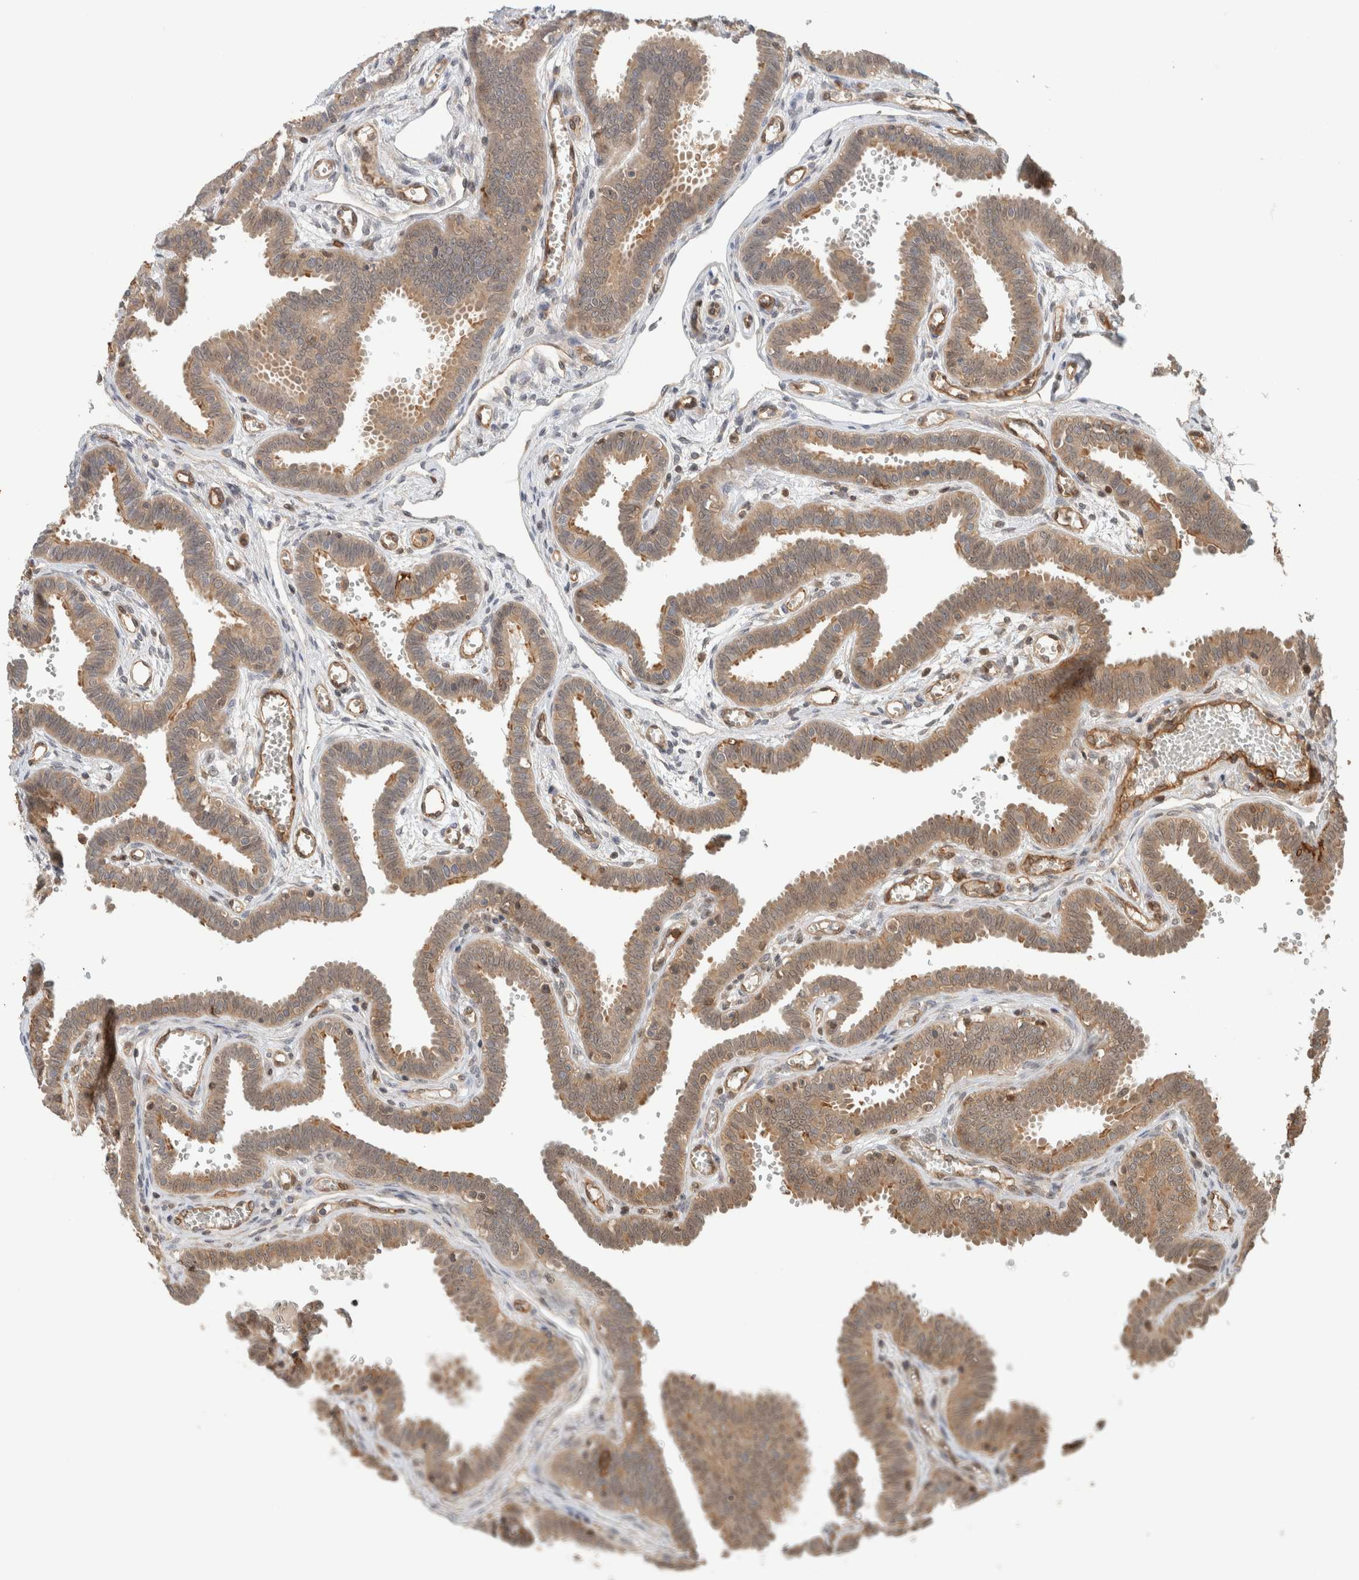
{"staining": {"intensity": "moderate", "quantity": ">75%", "location": "cytoplasmic/membranous"}, "tissue": "fallopian tube", "cell_type": "Glandular cells", "image_type": "normal", "snomed": [{"axis": "morphology", "description": "Normal tissue, NOS"}, {"axis": "topography", "description": "Fallopian tube"}], "caption": "Immunohistochemistry (DAB) staining of unremarkable human fallopian tube reveals moderate cytoplasmic/membranous protein positivity in about >75% of glandular cells.", "gene": "PFDN4", "patient": {"sex": "female", "age": 32}}